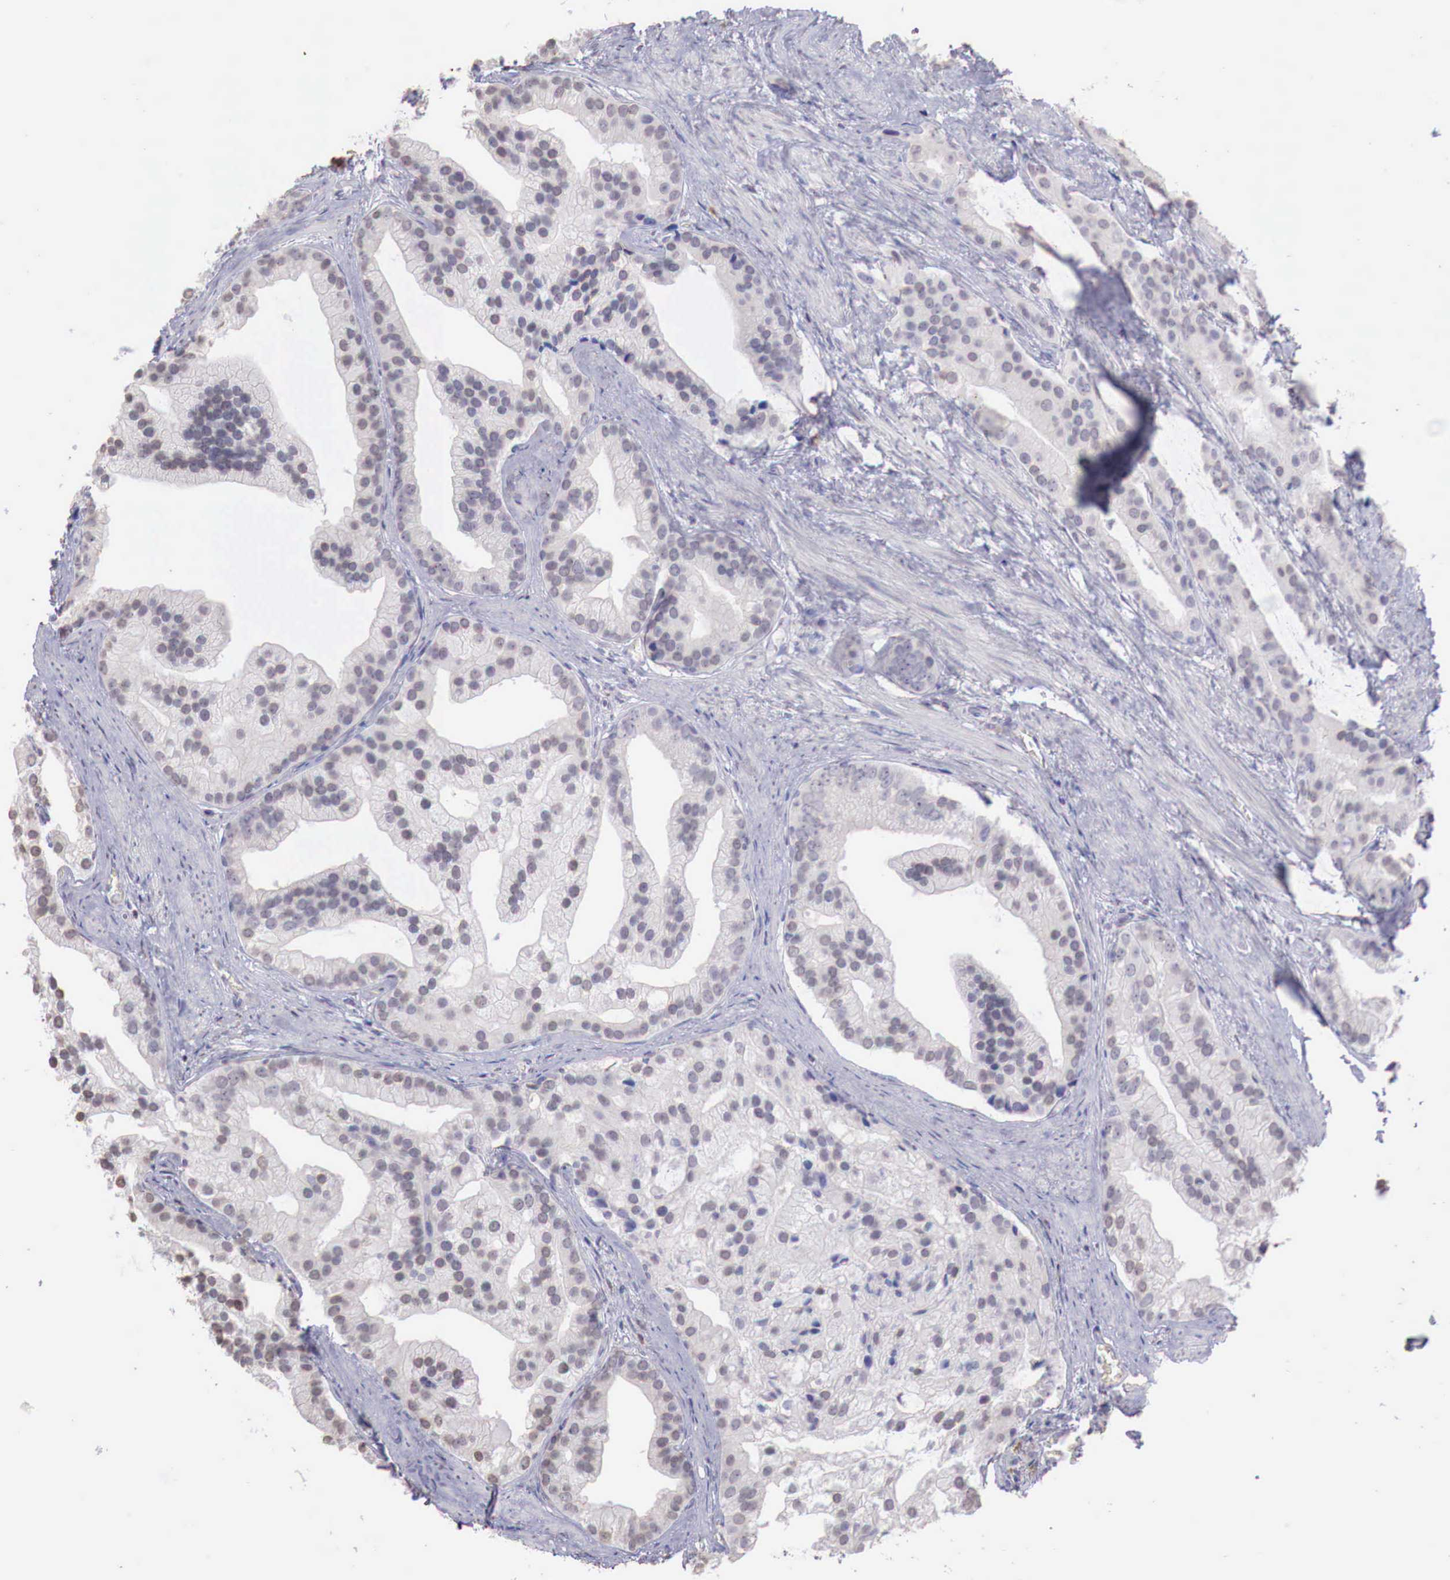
{"staining": {"intensity": "weak", "quantity": "<25%", "location": "cytoplasmic/membranous"}, "tissue": "prostate cancer", "cell_type": "Tumor cells", "image_type": "cancer", "snomed": [{"axis": "morphology", "description": "Adenocarcinoma, Medium grade"}, {"axis": "topography", "description": "Prostate"}], "caption": "Immunohistochemistry micrograph of prostate cancer (medium-grade adenocarcinoma) stained for a protein (brown), which exhibits no staining in tumor cells. (Immunohistochemistry (ihc), brightfield microscopy, high magnification).", "gene": "XPNPEP2", "patient": {"sex": "male", "age": 65}}